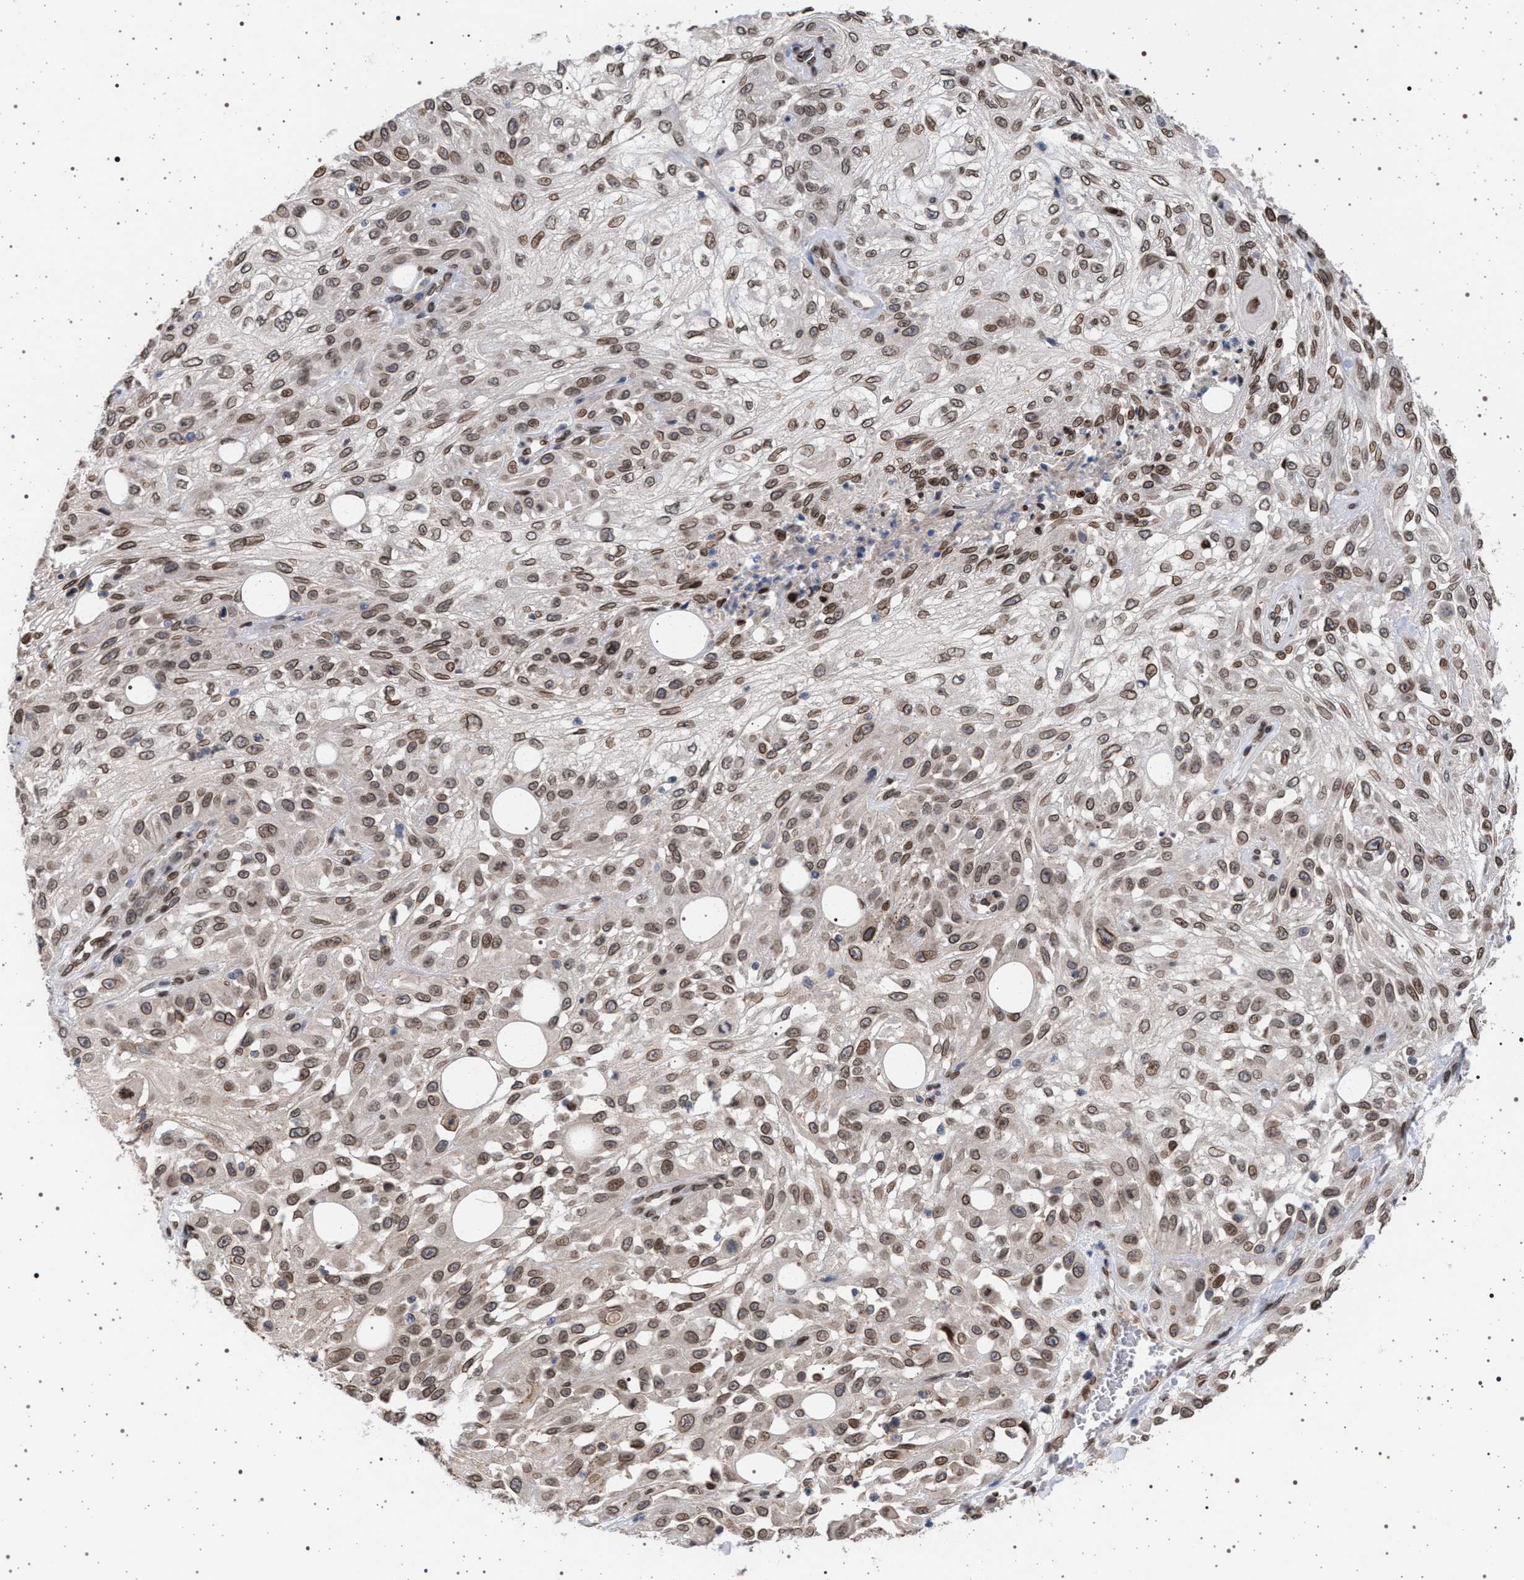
{"staining": {"intensity": "moderate", "quantity": ">75%", "location": "nuclear"}, "tissue": "skin cancer", "cell_type": "Tumor cells", "image_type": "cancer", "snomed": [{"axis": "morphology", "description": "Squamous cell carcinoma, NOS"}, {"axis": "morphology", "description": "Squamous cell carcinoma, metastatic, NOS"}, {"axis": "topography", "description": "Skin"}, {"axis": "topography", "description": "Lymph node"}], "caption": "This micrograph exhibits immunohistochemistry (IHC) staining of skin cancer (metastatic squamous cell carcinoma), with medium moderate nuclear positivity in about >75% of tumor cells.", "gene": "ING2", "patient": {"sex": "male", "age": 75}}